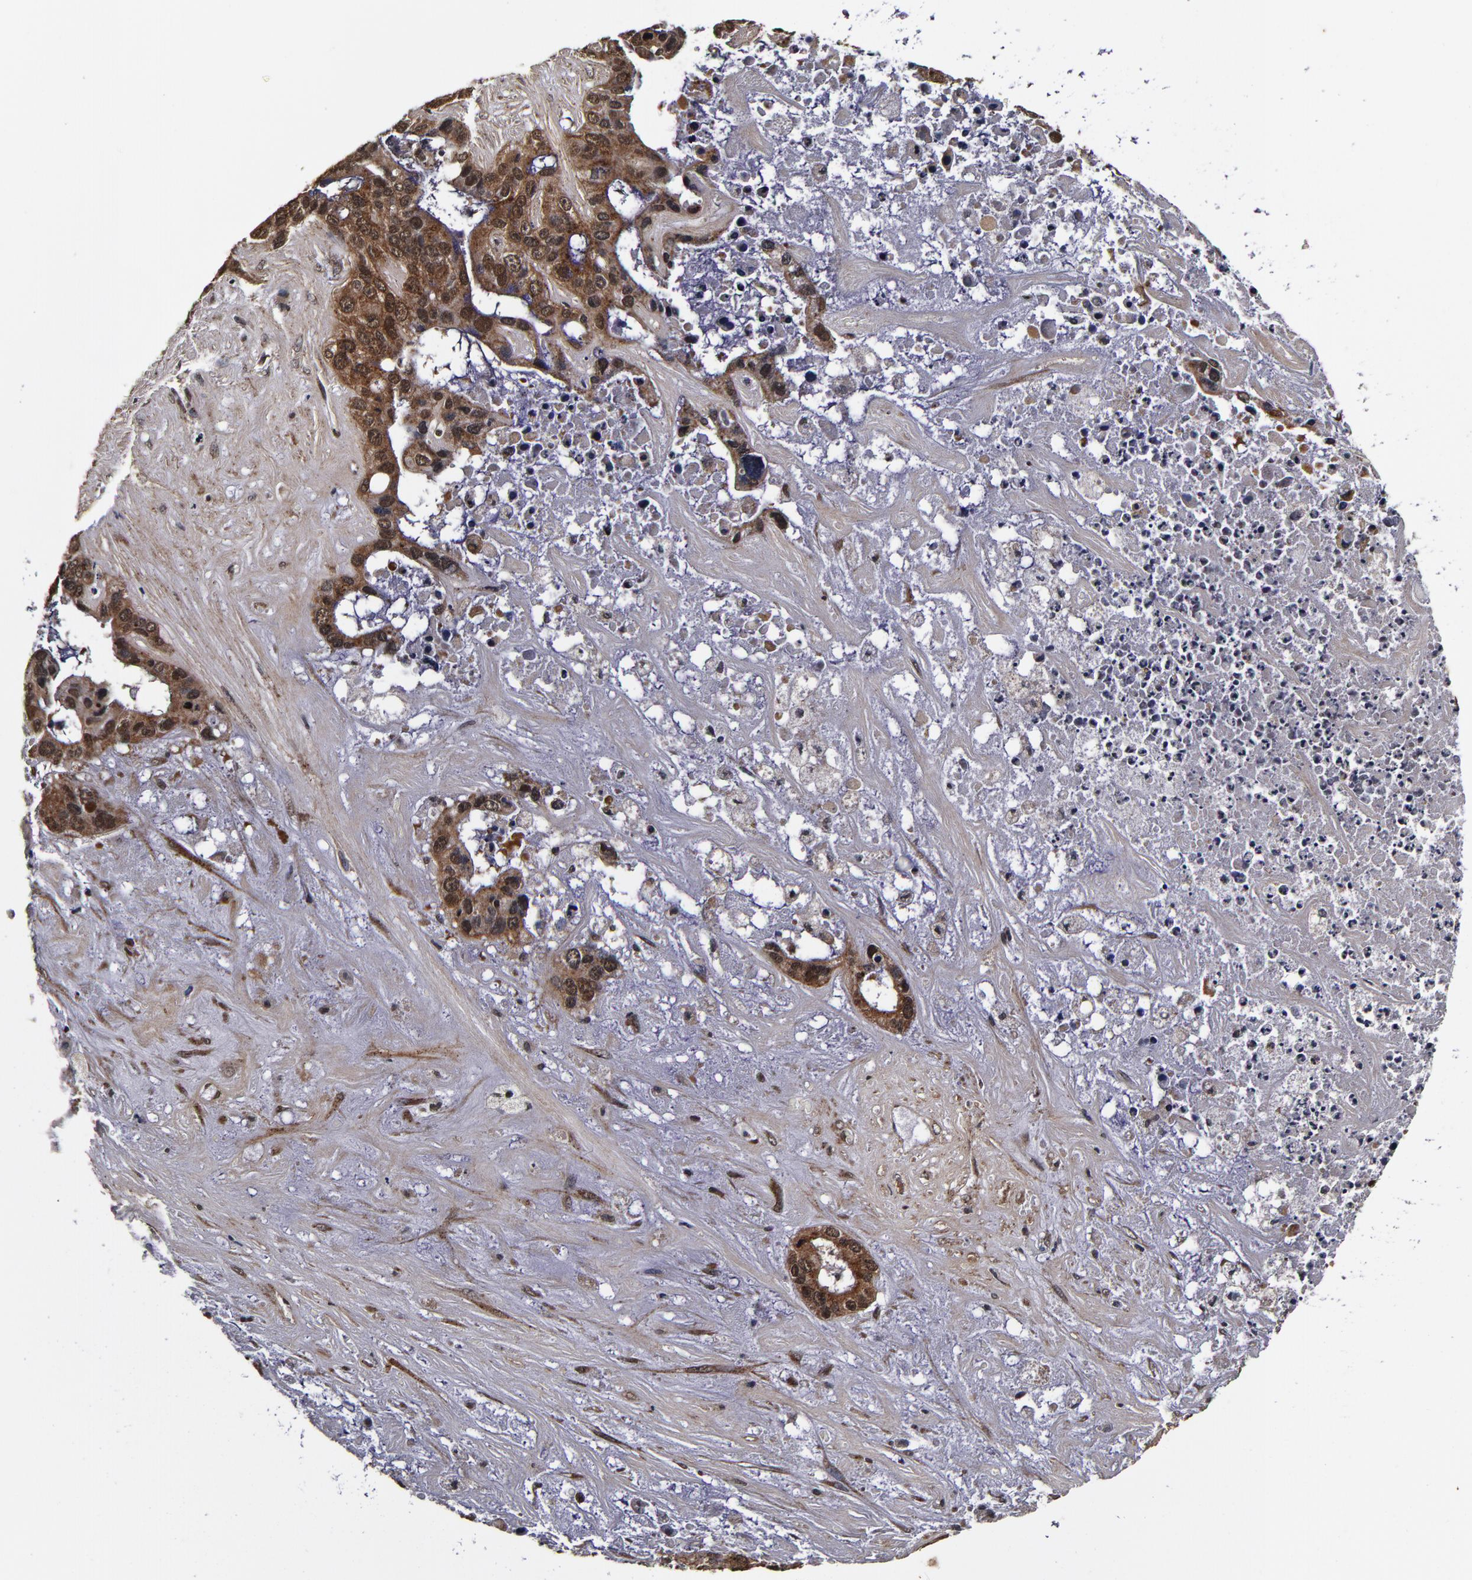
{"staining": {"intensity": "strong", "quantity": ">75%", "location": "cytoplasmic/membranous"}, "tissue": "liver cancer", "cell_type": "Tumor cells", "image_type": "cancer", "snomed": [{"axis": "morphology", "description": "Cholangiocarcinoma"}, {"axis": "topography", "description": "Liver"}], "caption": "Human cholangiocarcinoma (liver) stained with a protein marker demonstrates strong staining in tumor cells.", "gene": "MMP15", "patient": {"sex": "female", "age": 65}}